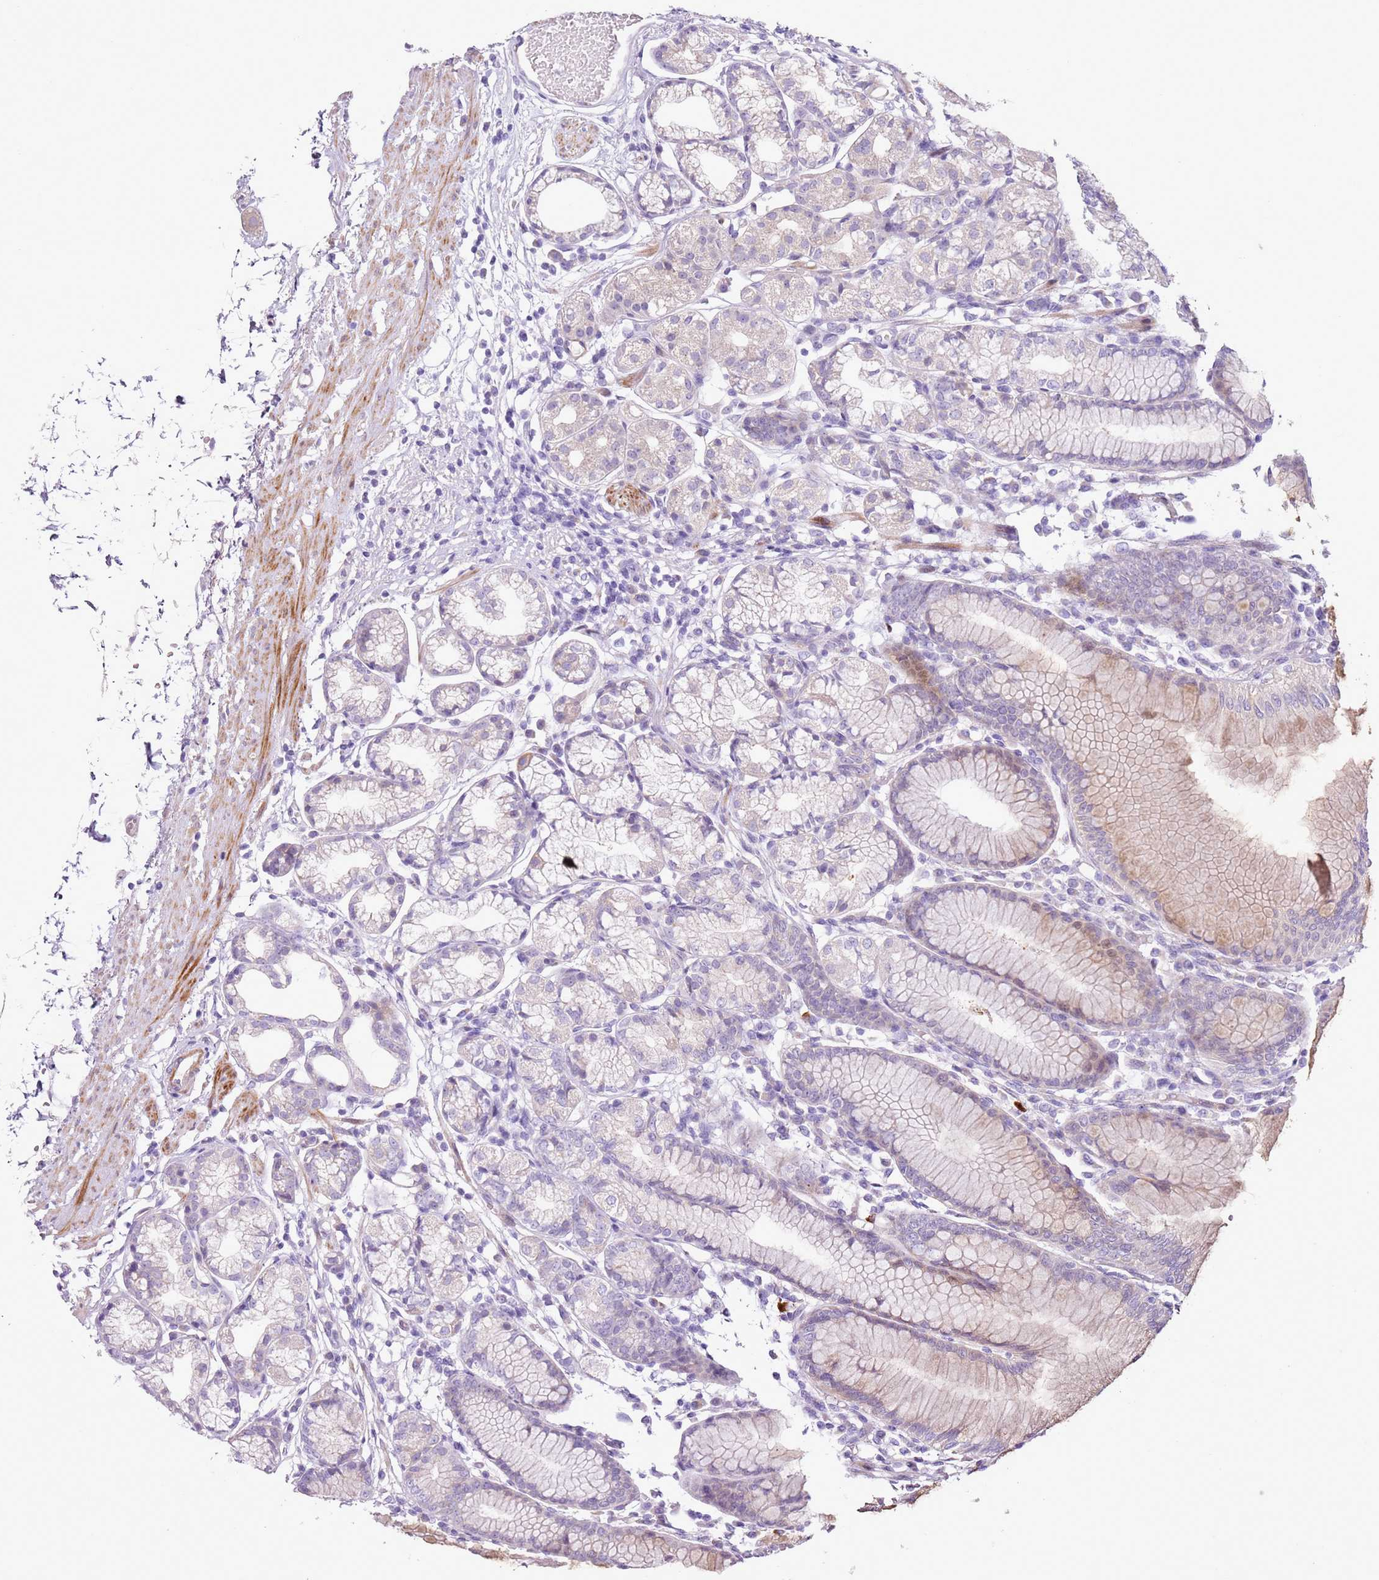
{"staining": {"intensity": "weak", "quantity": "<25%", "location": "cytoplasmic/membranous"}, "tissue": "stomach", "cell_type": "Glandular cells", "image_type": "normal", "snomed": [{"axis": "morphology", "description": "Normal tissue, NOS"}, {"axis": "topography", "description": "Stomach"}], "caption": "The IHC photomicrograph has no significant positivity in glandular cells of stomach. (DAB (3,3'-diaminobenzidine) immunohistochemistry (IHC), high magnification).", "gene": "ZNF239", "patient": {"sex": "female", "age": 57}}